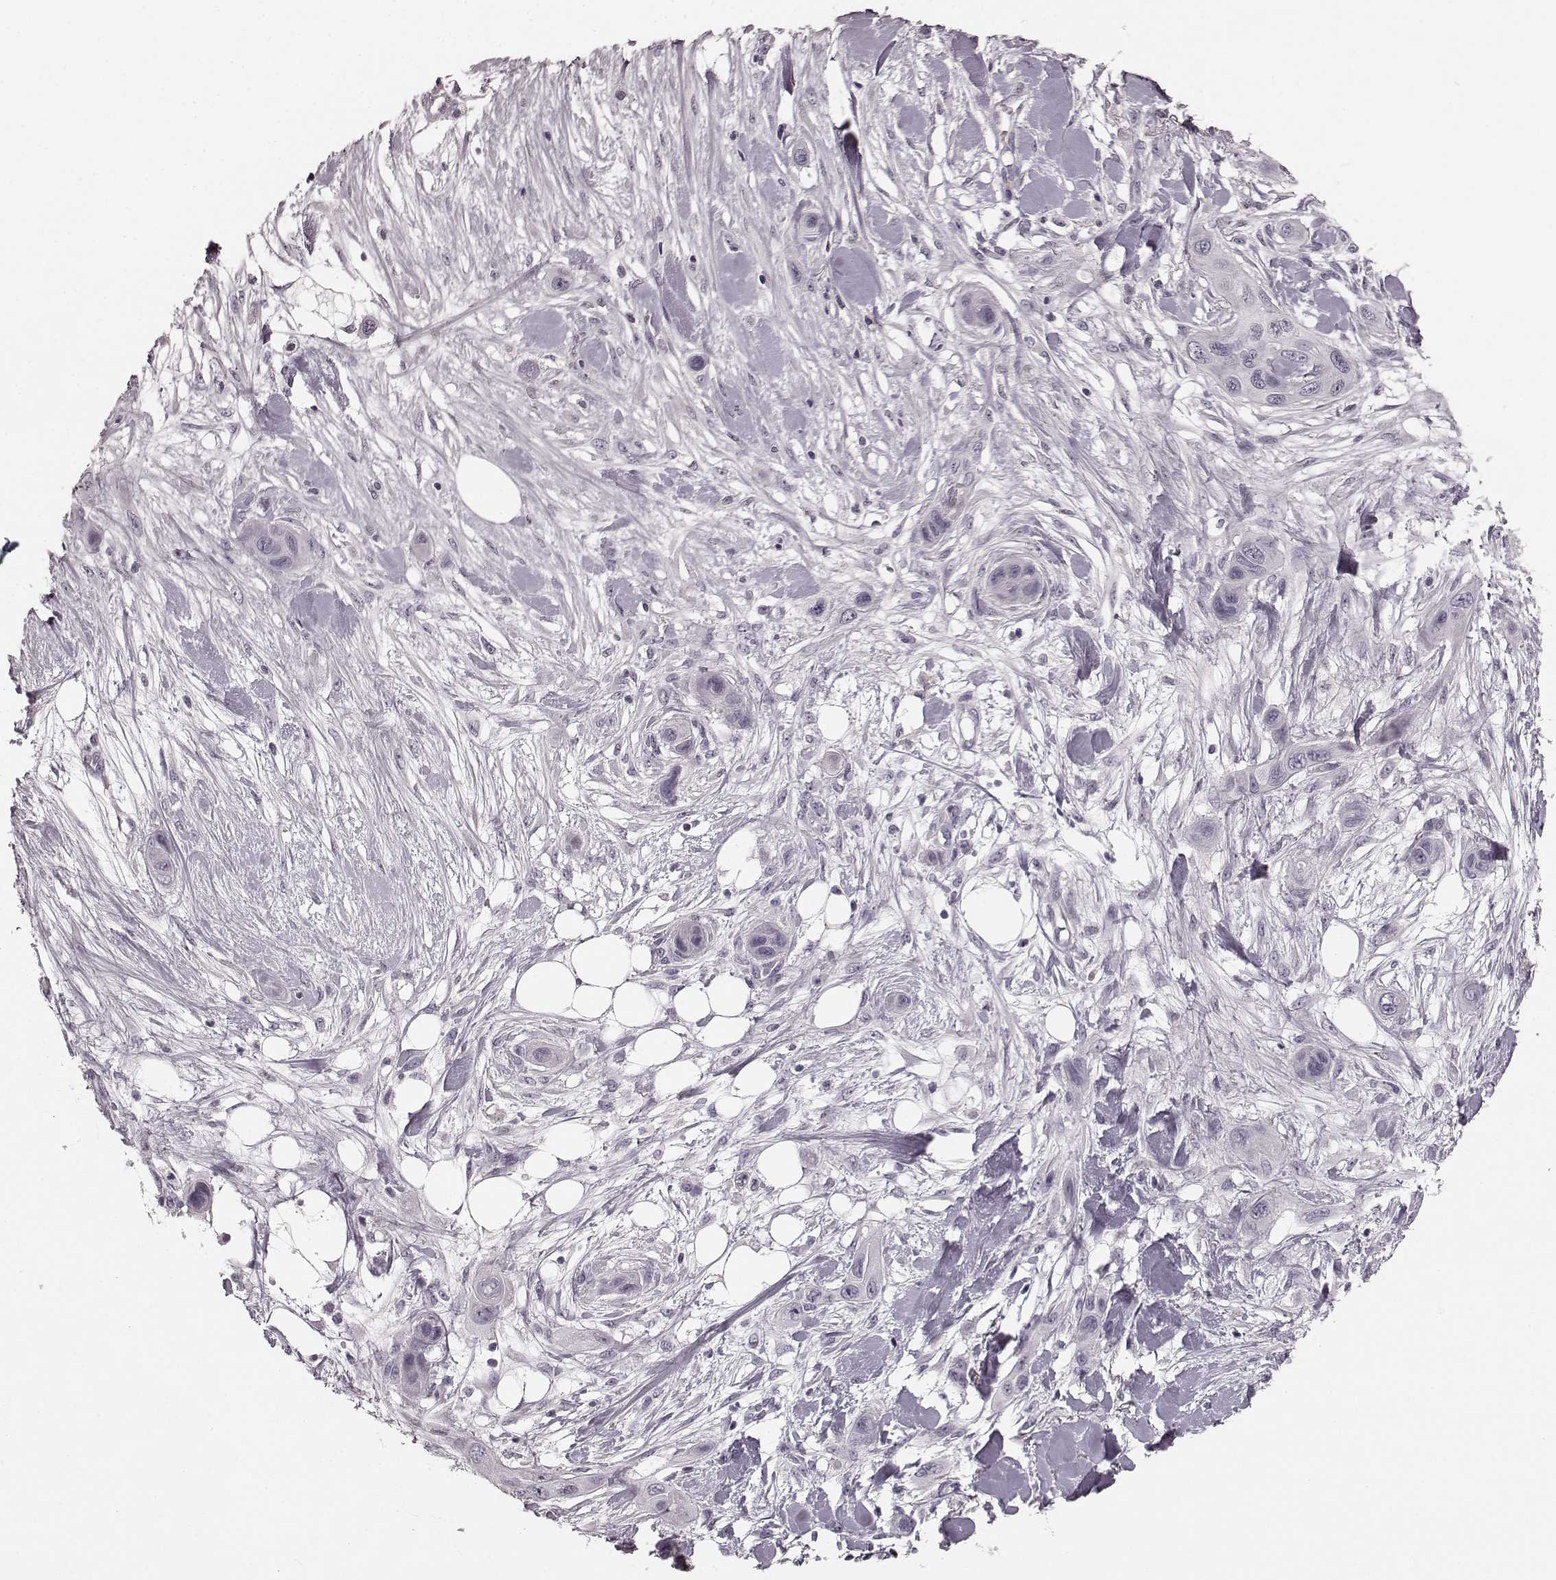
{"staining": {"intensity": "negative", "quantity": "none", "location": "none"}, "tissue": "skin cancer", "cell_type": "Tumor cells", "image_type": "cancer", "snomed": [{"axis": "morphology", "description": "Squamous cell carcinoma, NOS"}, {"axis": "topography", "description": "Skin"}], "caption": "Histopathology image shows no protein staining in tumor cells of skin cancer (squamous cell carcinoma) tissue.", "gene": "RIT2", "patient": {"sex": "male", "age": 79}}